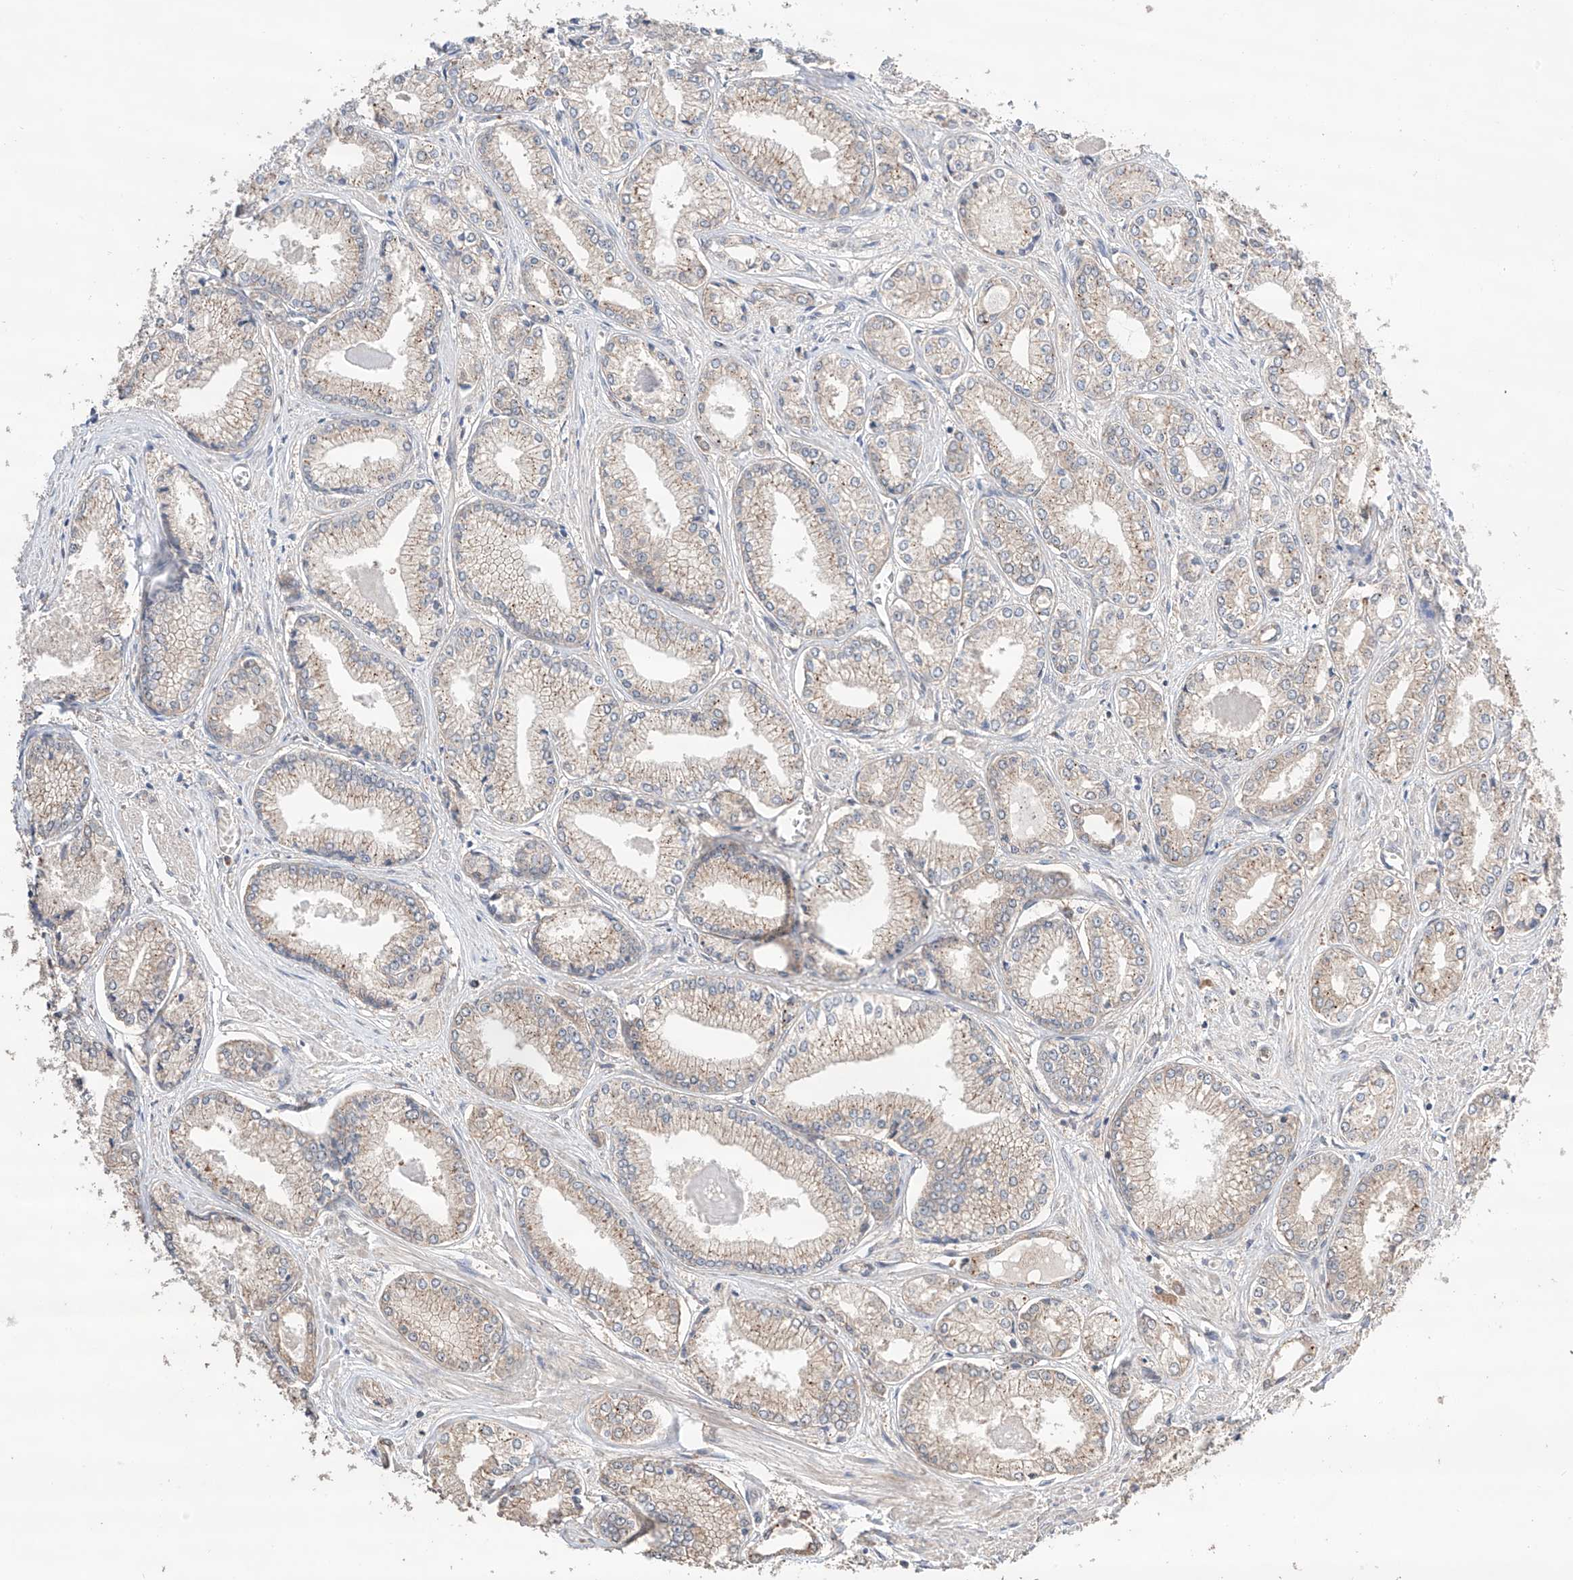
{"staining": {"intensity": "weak", "quantity": "<25%", "location": "cytoplasmic/membranous"}, "tissue": "prostate cancer", "cell_type": "Tumor cells", "image_type": "cancer", "snomed": [{"axis": "morphology", "description": "Adenocarcinoma, Low grade"}, {"axis": "topography", "description": "Prostate"}], "caption": "Immunohistochemistry (IHC) of prostate cancer (low-grade adenocarcinoma) demonstrates no expression in tumor cells.", "gene": "ZFHX2", "patient": {"sex": "male", "age": 60}}